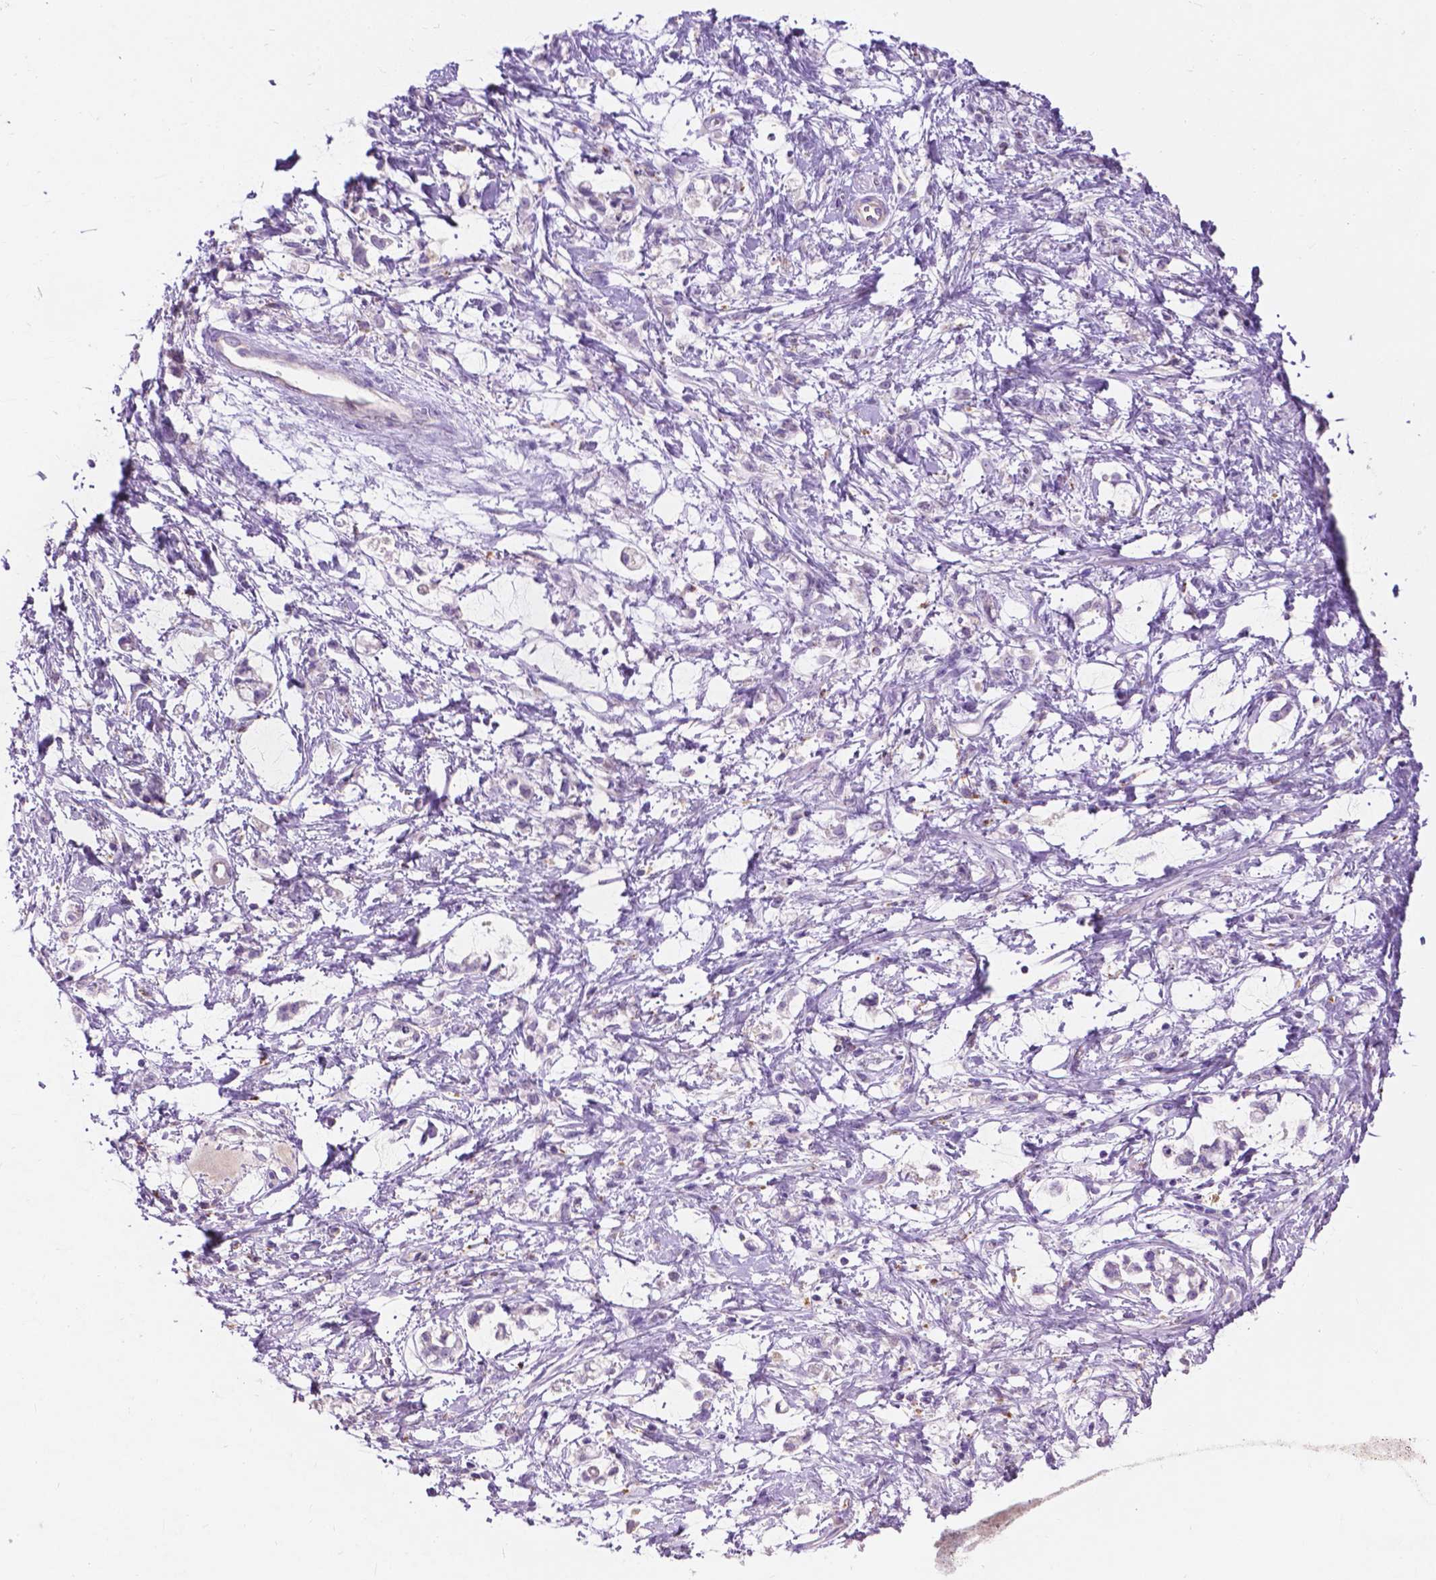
{"staining": {"intensity": "negative", "quantity": "none", "location": "none"}, "tissue": "stomach cancer", "cell_type": "Tumor cells", "image_type": "cancer", "snomed": [{"axis": "morphology", "description": "Adenocarcinoma, NOS"}, {"axis": "topography", "description": "Stomach"}], "caption": "Micrograph shows no significant protein expression in tumor cells of adenocarcinoma (stomach).", "gene": "NOXO1", "patient": {"sex": "female", "age": 60}}